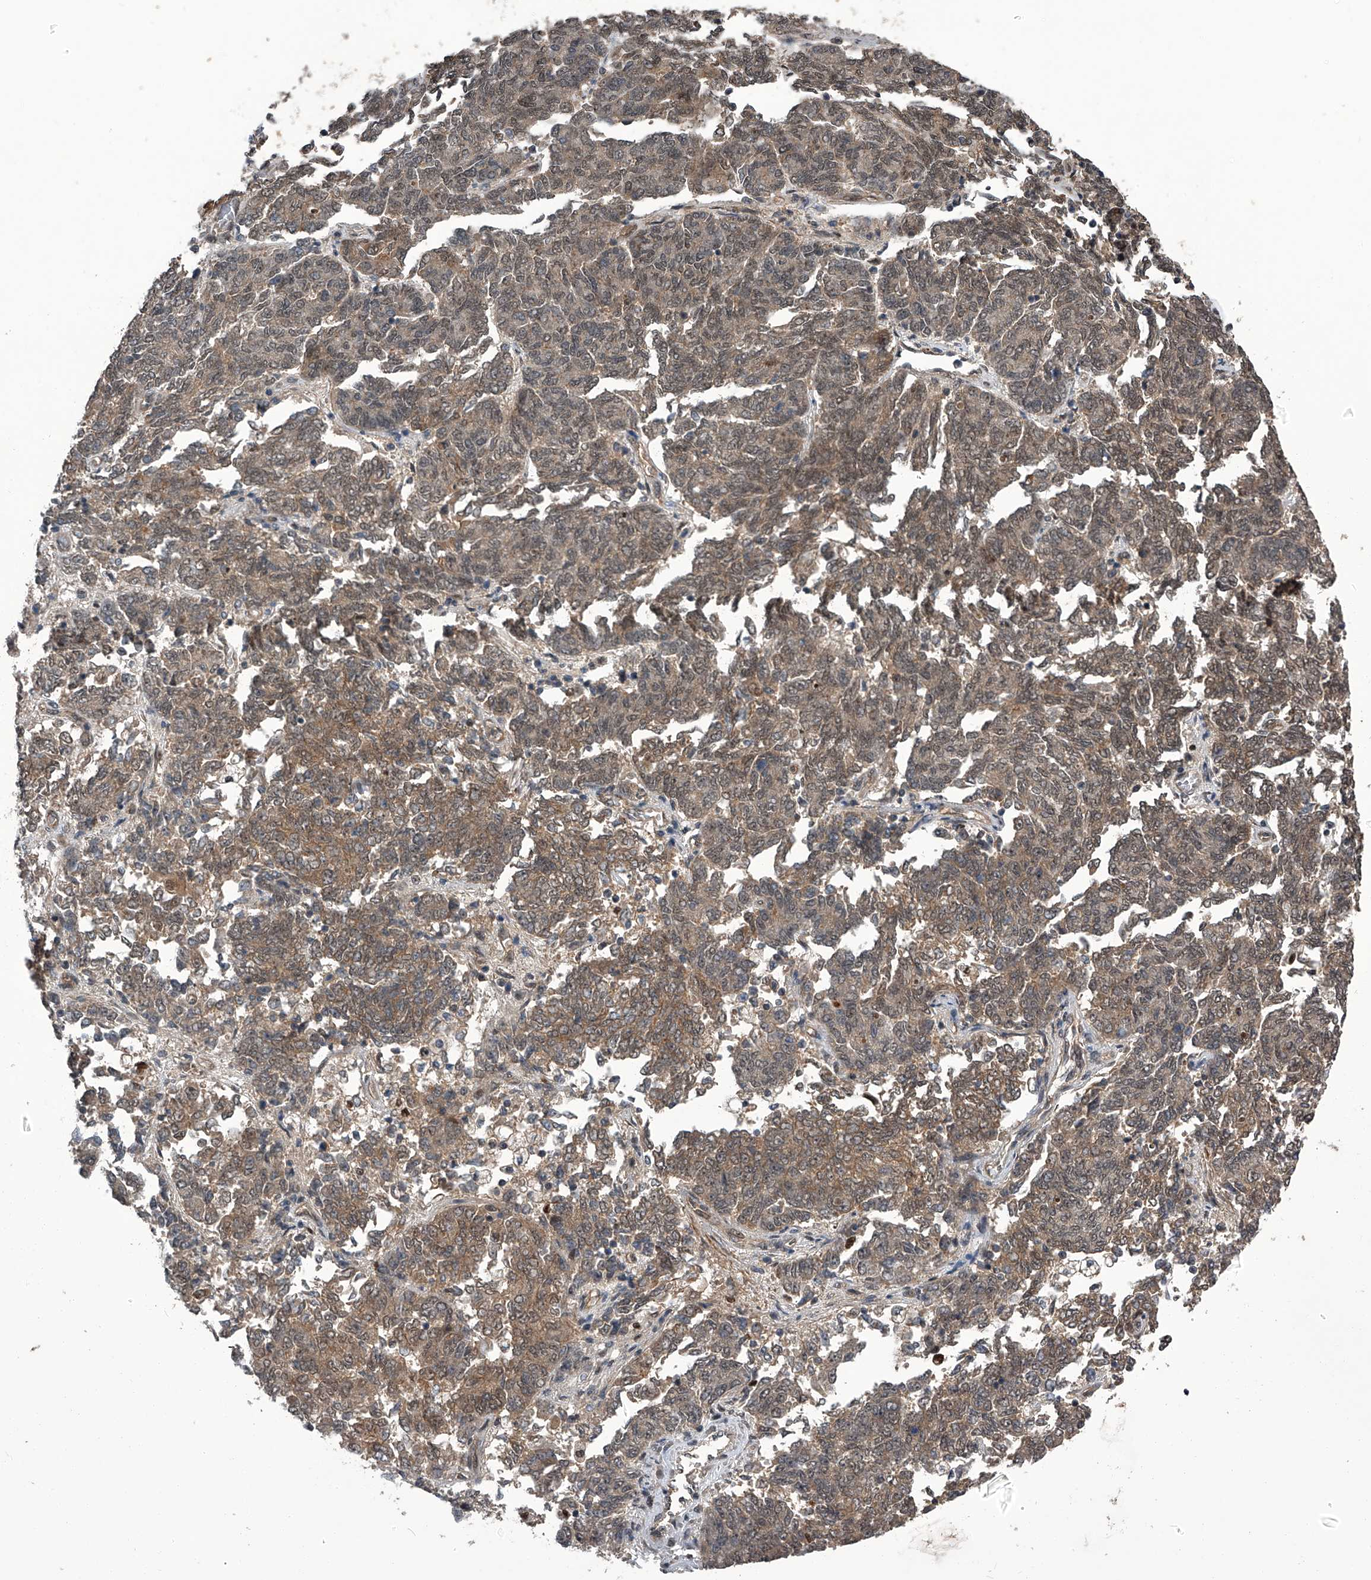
{"staining": {"intensity": "weak", "quantity": "25%-75%", "location": "cytoplasmic/membranous"}, "tissue": "endometrial cancer", "cell_type": "Tumor cells", "image_type": "cancer", "snomed": [{"axis": "morphology", "description": "Adenocarcinoma, NOS"}, {"axis": "topography", "description": "Endometrium"}], "caption": "High-magnification brightfield microscopy of endometrial cancer (adenocarcinoma) stained with DAB (3,3'-diaminobenzidine) (brown) and counterstained with hematoxylin (blue). tumor cells exhibit weak cytoplasmic/membranous positivity is seen in about25%-75% of cells. (IHC, brightfield microscopy, high magnification).", "gene": "SLC12A8", "patient": {"sex": "female", "age": 80}}